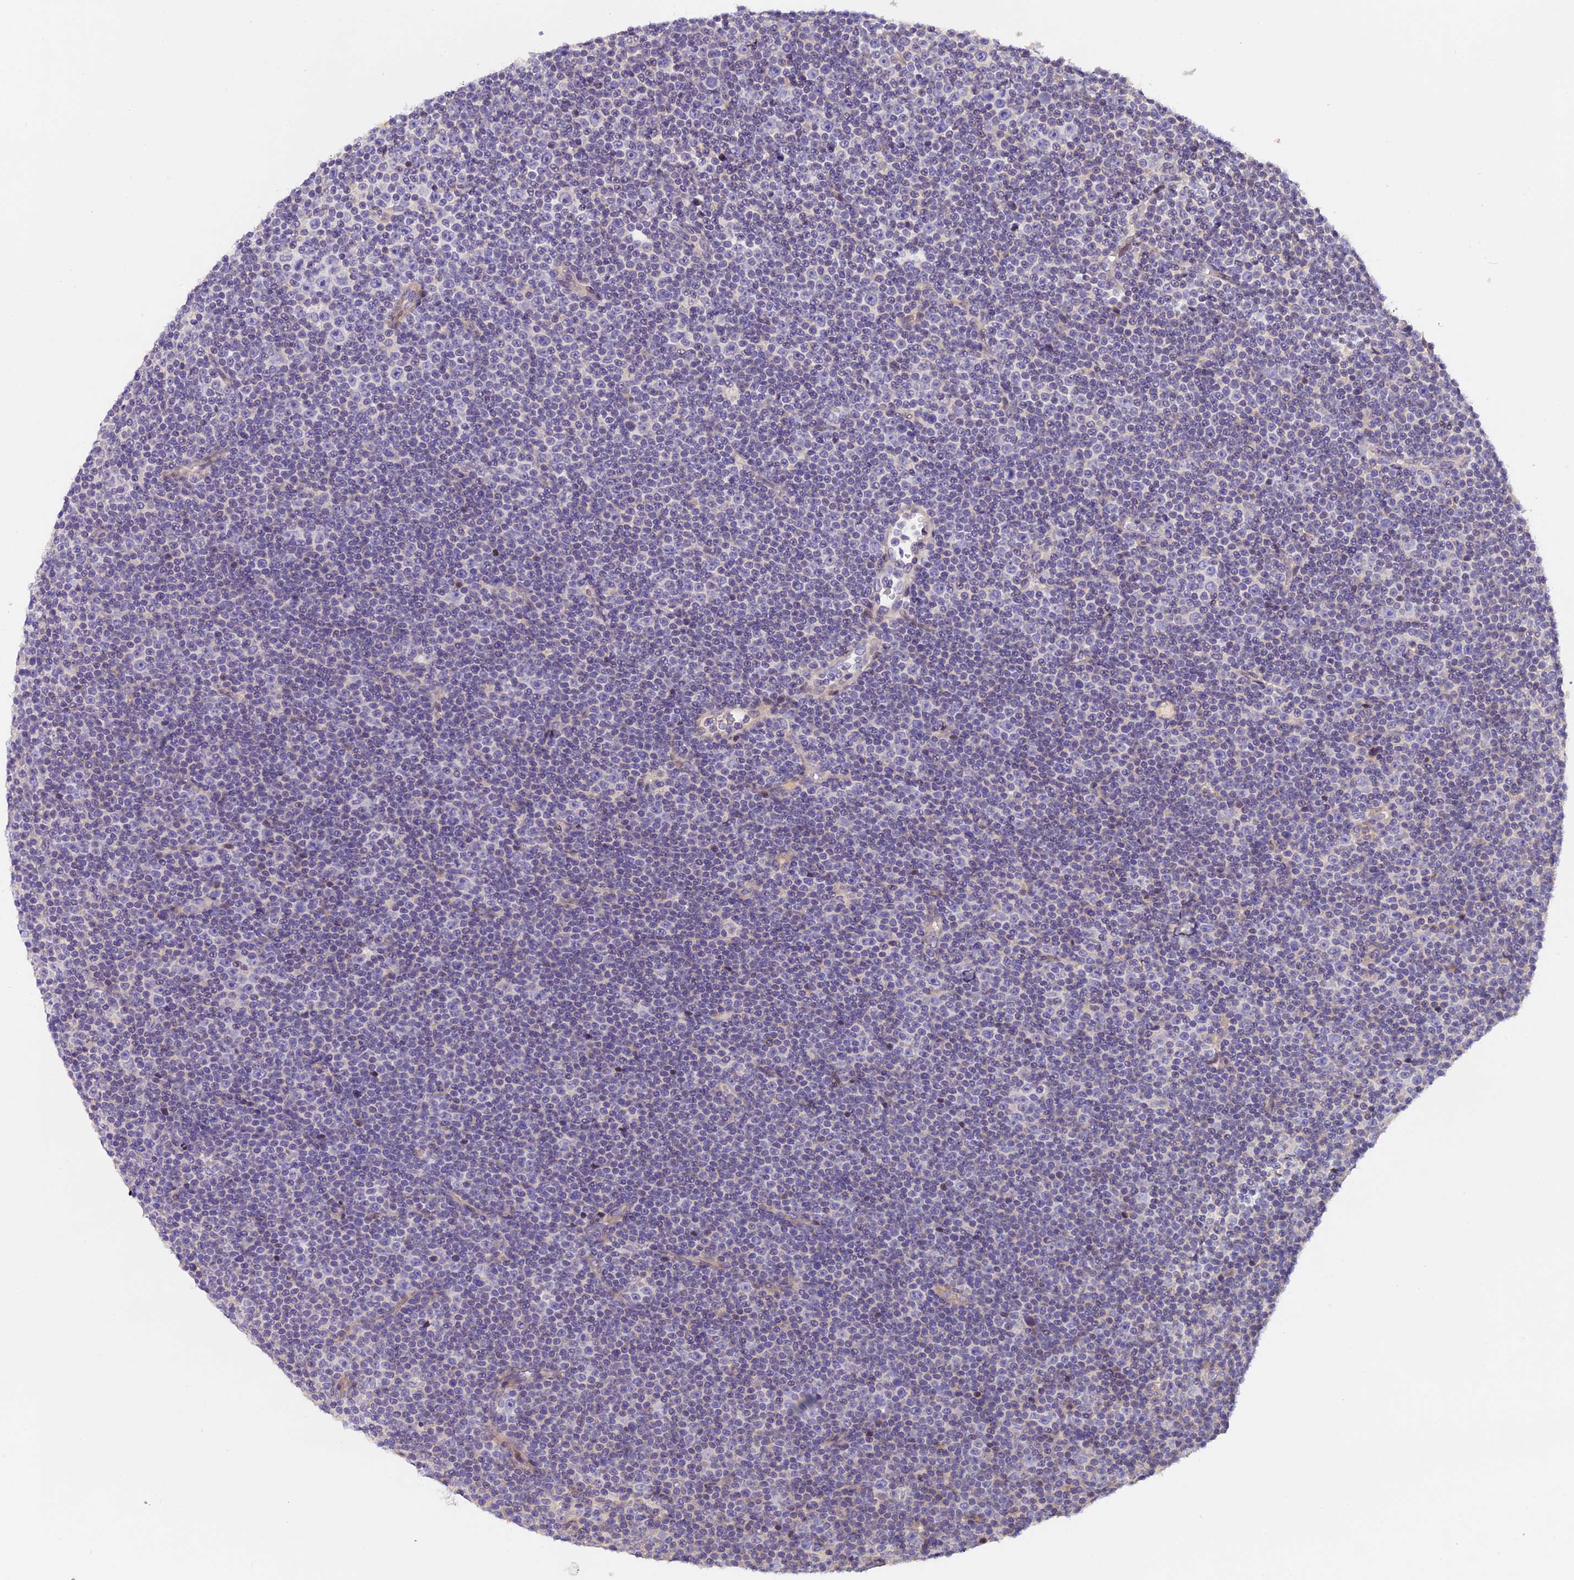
{"staining": {"intensity": "negative", "quantity": "none", "location": "none"}, "tissue": "lymphoma", "cell_type": "Tumor cells", "image_type": "cancer", "snomed": [{"axis": "morphology", "description": "Malignant lymphoma, non-Hodgkin's type, Low grade"}, {"axis": "topography", "description": "Lymph node"}], "caption": "Tumor cells are negative for brown protein staining in malignant lymphoma, non-Hodgkin's type (low-grade).", "gene": "FAM98C", "patient": {"sex": "female", "age": 67}}